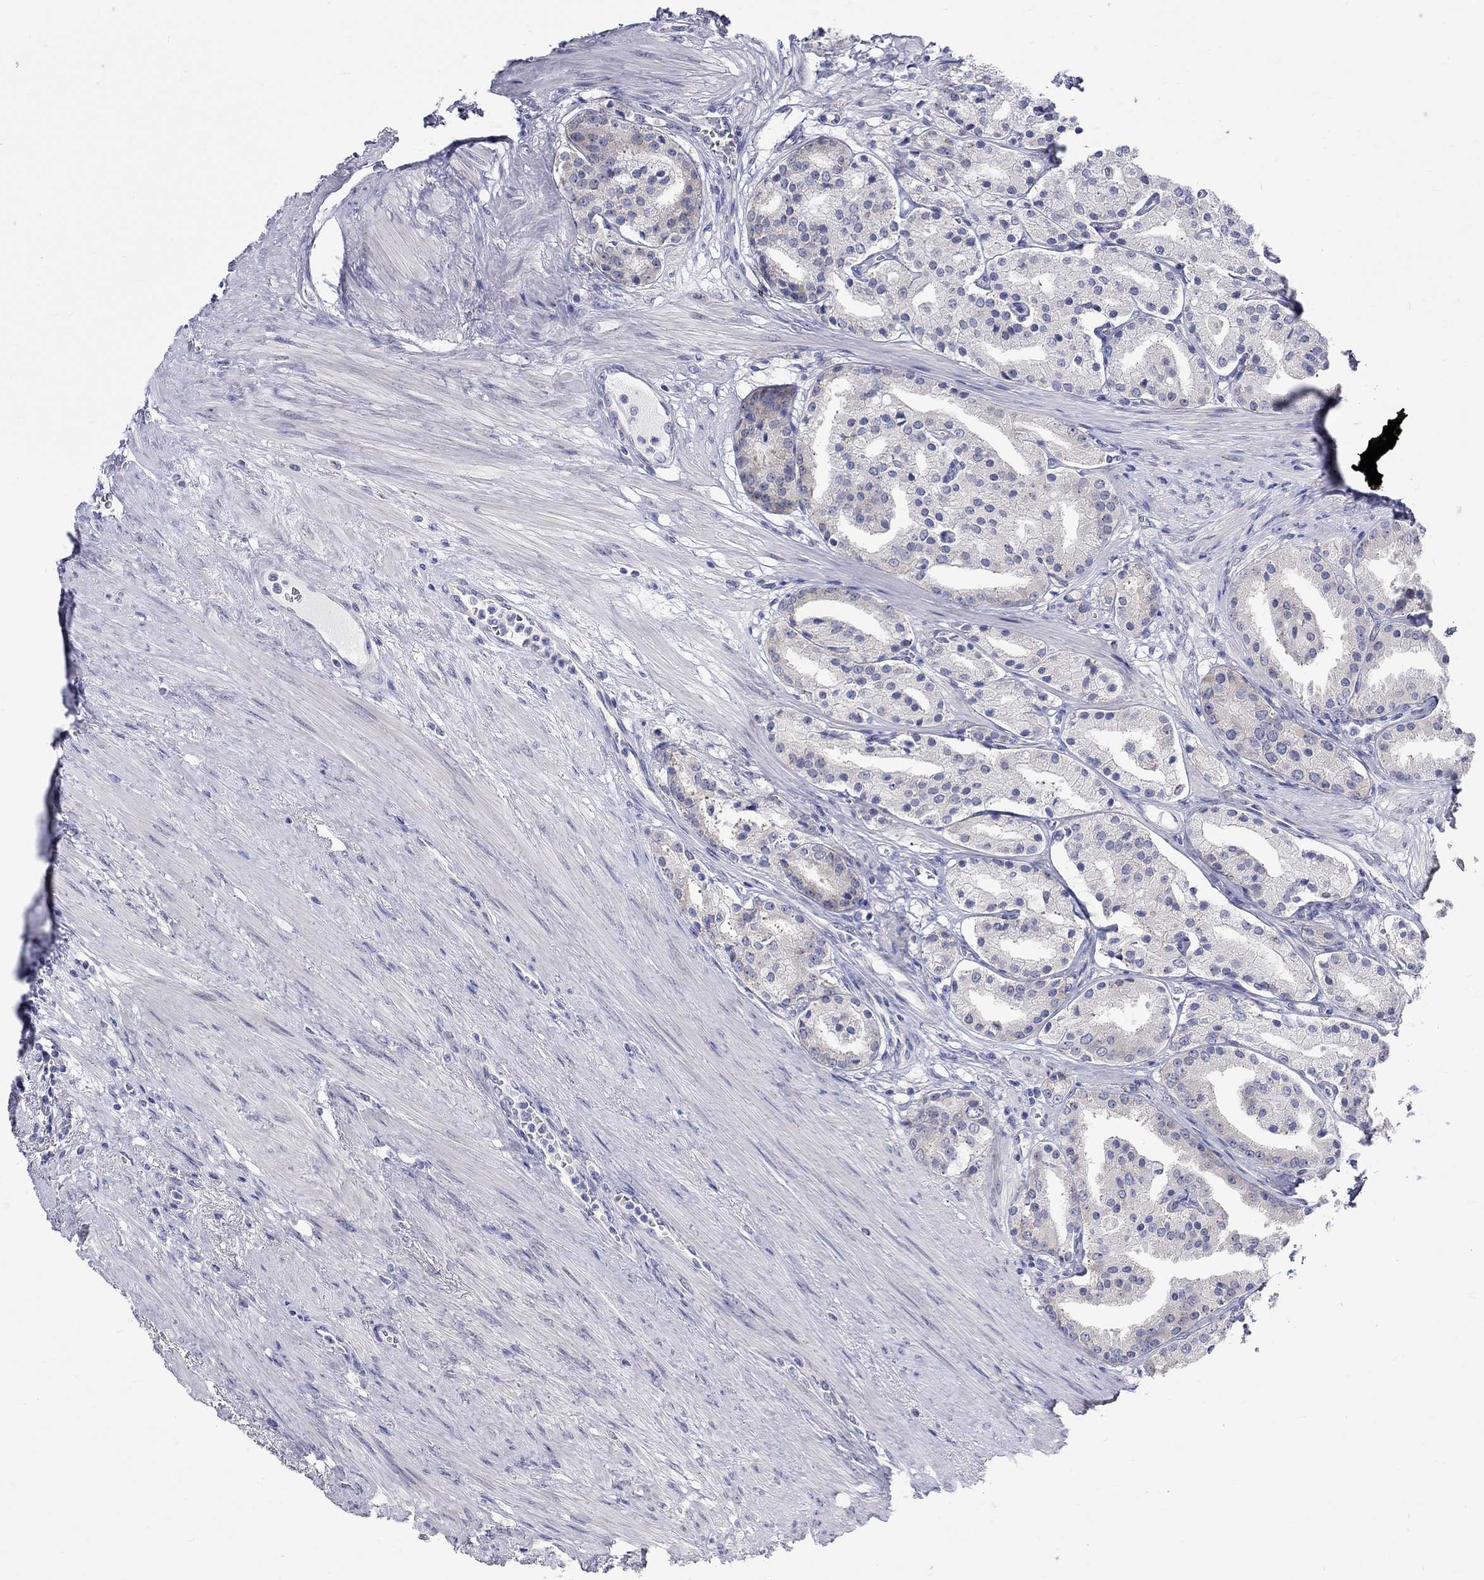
{"staining": {"intensity": "weak", "quantity": "<25%", "location": "cytoplasmic/membranous"}, "tissue": "prostate cancer", "cell_type": "Tumor cells", "image_type": "cancer", "snomed": [{"axis": "morphology", "description": "Adenocarcinoma, NOS"}, {"axis": "topography", "description": "Prostate"}], "caption": "The histopathology image displays no staining of tumor cells in adenocarcinoma (prostate). (DAB immunohistochemistry visualized using brightfield microscopy, high magnification).", "gene": "CERS1", "patient": {"sex": "male", "age": 69}}